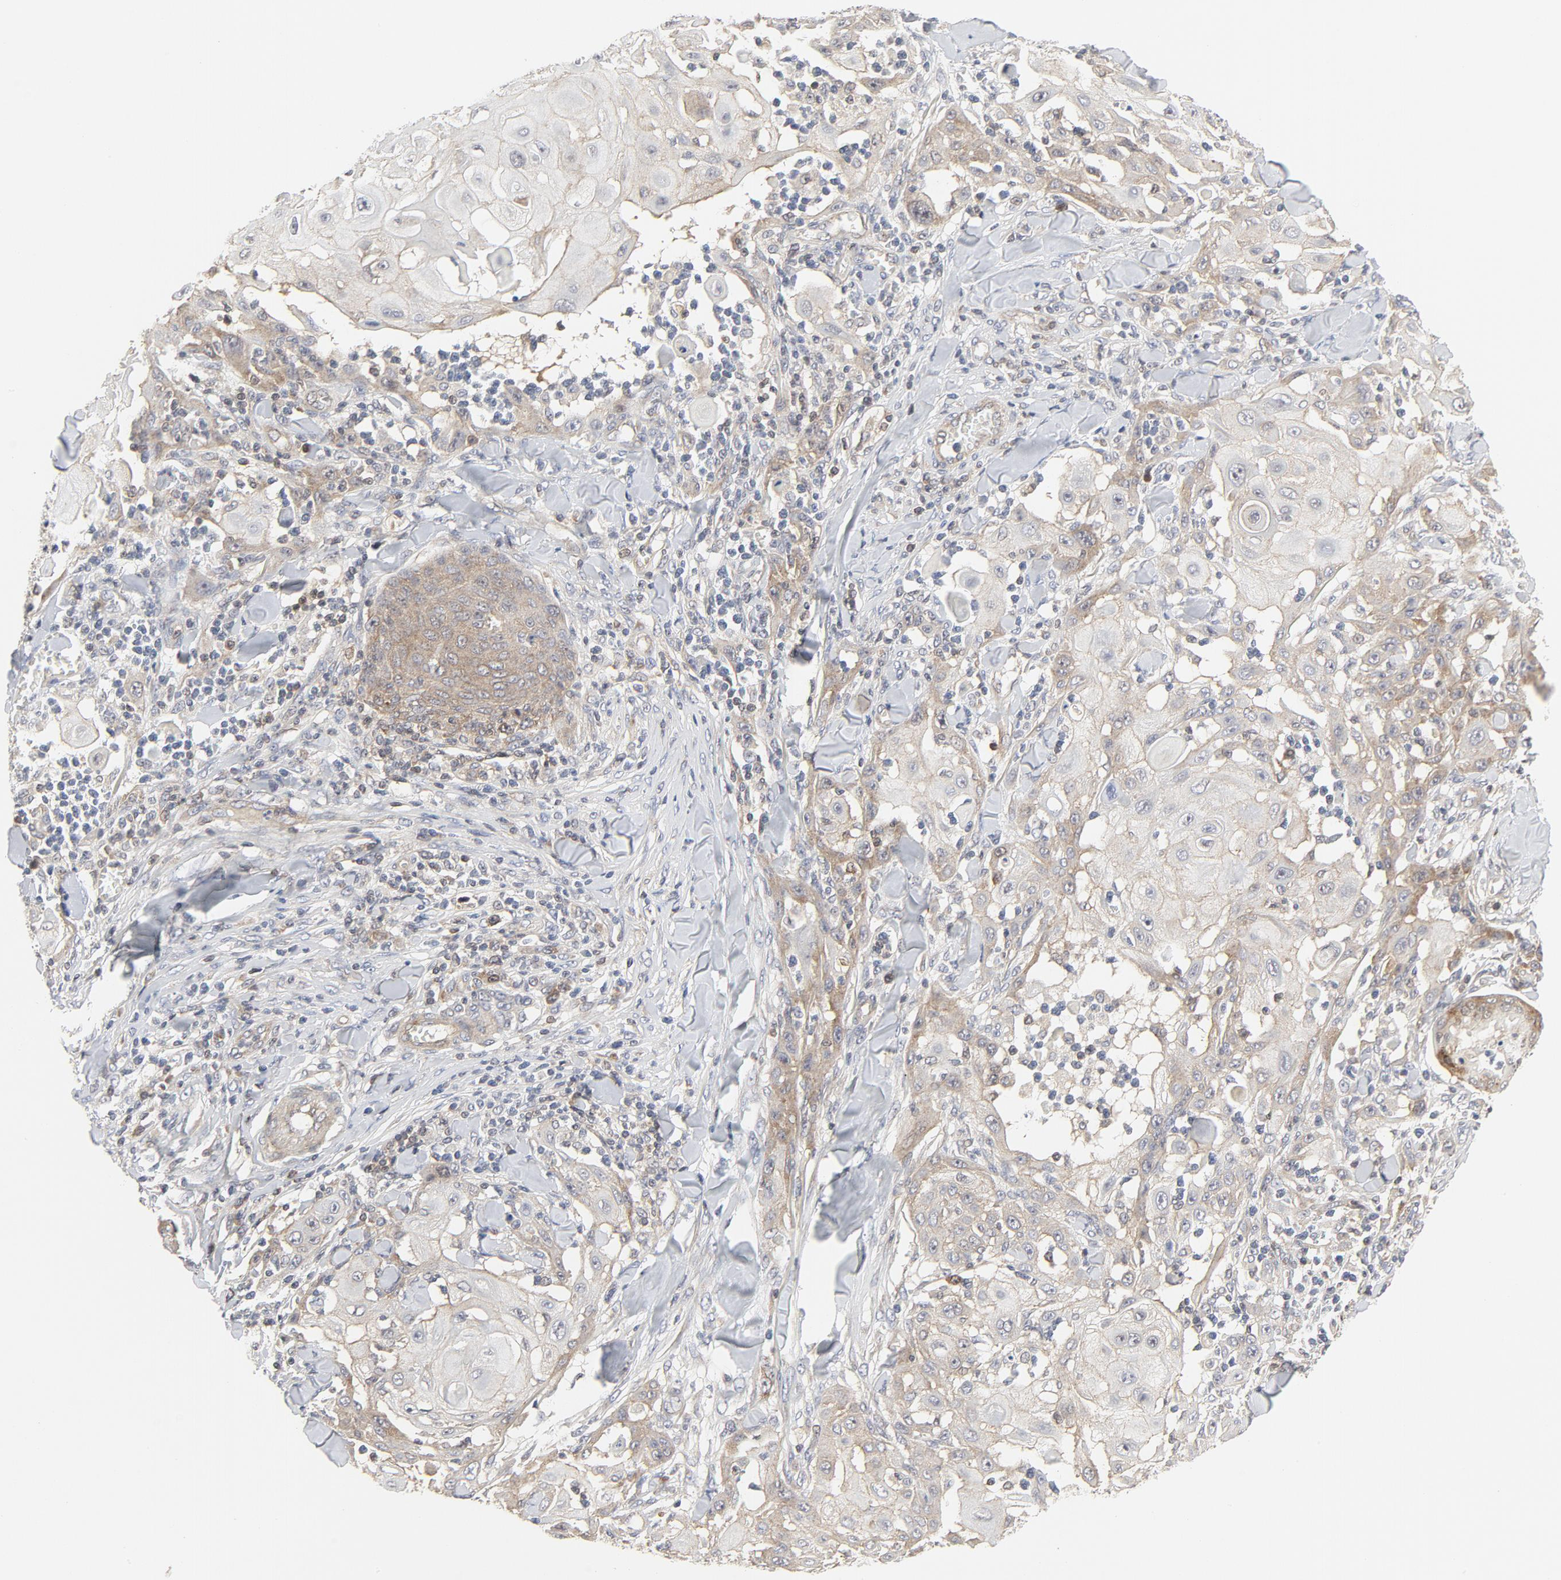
{"staining": {"intensity": "weak", "quantity": "25%-75%", "location": "cytoplasmic/membranous"}, "tissue": "skin cancer", "cell_type": "Tumor cells", "image_type": "cancer", "snomed": [{"axis": "morphology", "description": "Squamous cell carcinoma, NOS"}, {"axis": "topography", "description": "Skin"}], "caption": "Skin cancer (squamous cell carcinoma) tissue reveals weak cytoplasmic/membranous staining in approximately 25%-75% of tumor cells, visualized by immunohistochemistry.", "gene": "MAP2K7", "patient": {"sex": "male", "age": 24}}